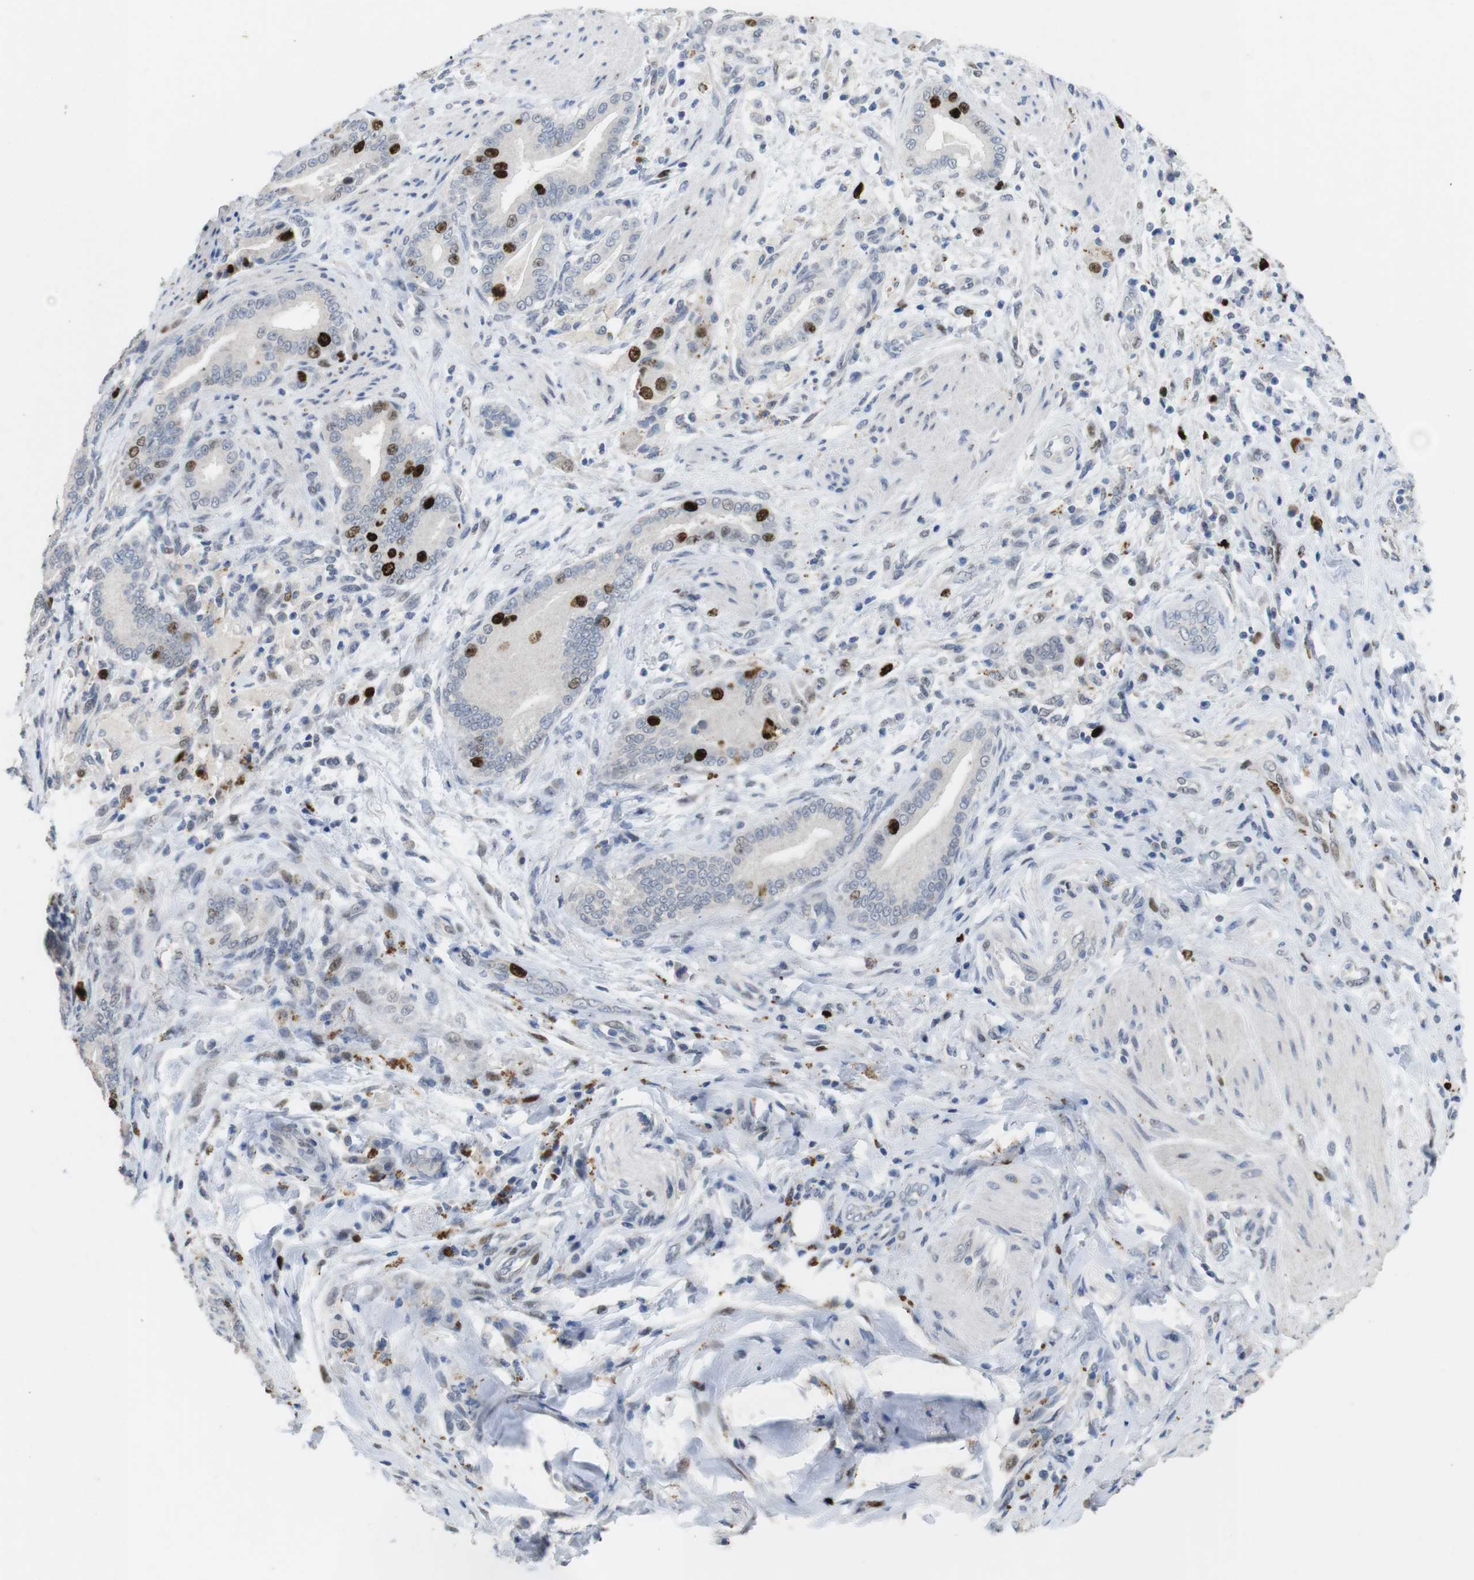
{"staining": {"intensity": "strong", "quantity": "<25%", "location": "nuclear"}, "tissue": "pancreatic cancer", "cell_type": "Tumor cells", "image_type": "cancer", "snomed": [{"axis": "morphology", "description": "Normal tissue, NOS"}, {"axis": "morphology", "description": "Adenocarcinoma, NOS"}, {"axis": "topography", "description": "Pancreas"}], "caption": "Brown immunohistochemical staining in pancreatic cancer (adenocarcinoma) exhibits strong nuclear positivity in about <25% of tumor cells.", "gene": "KPNA2", "patient": {"sex": "male", "age": 63}}